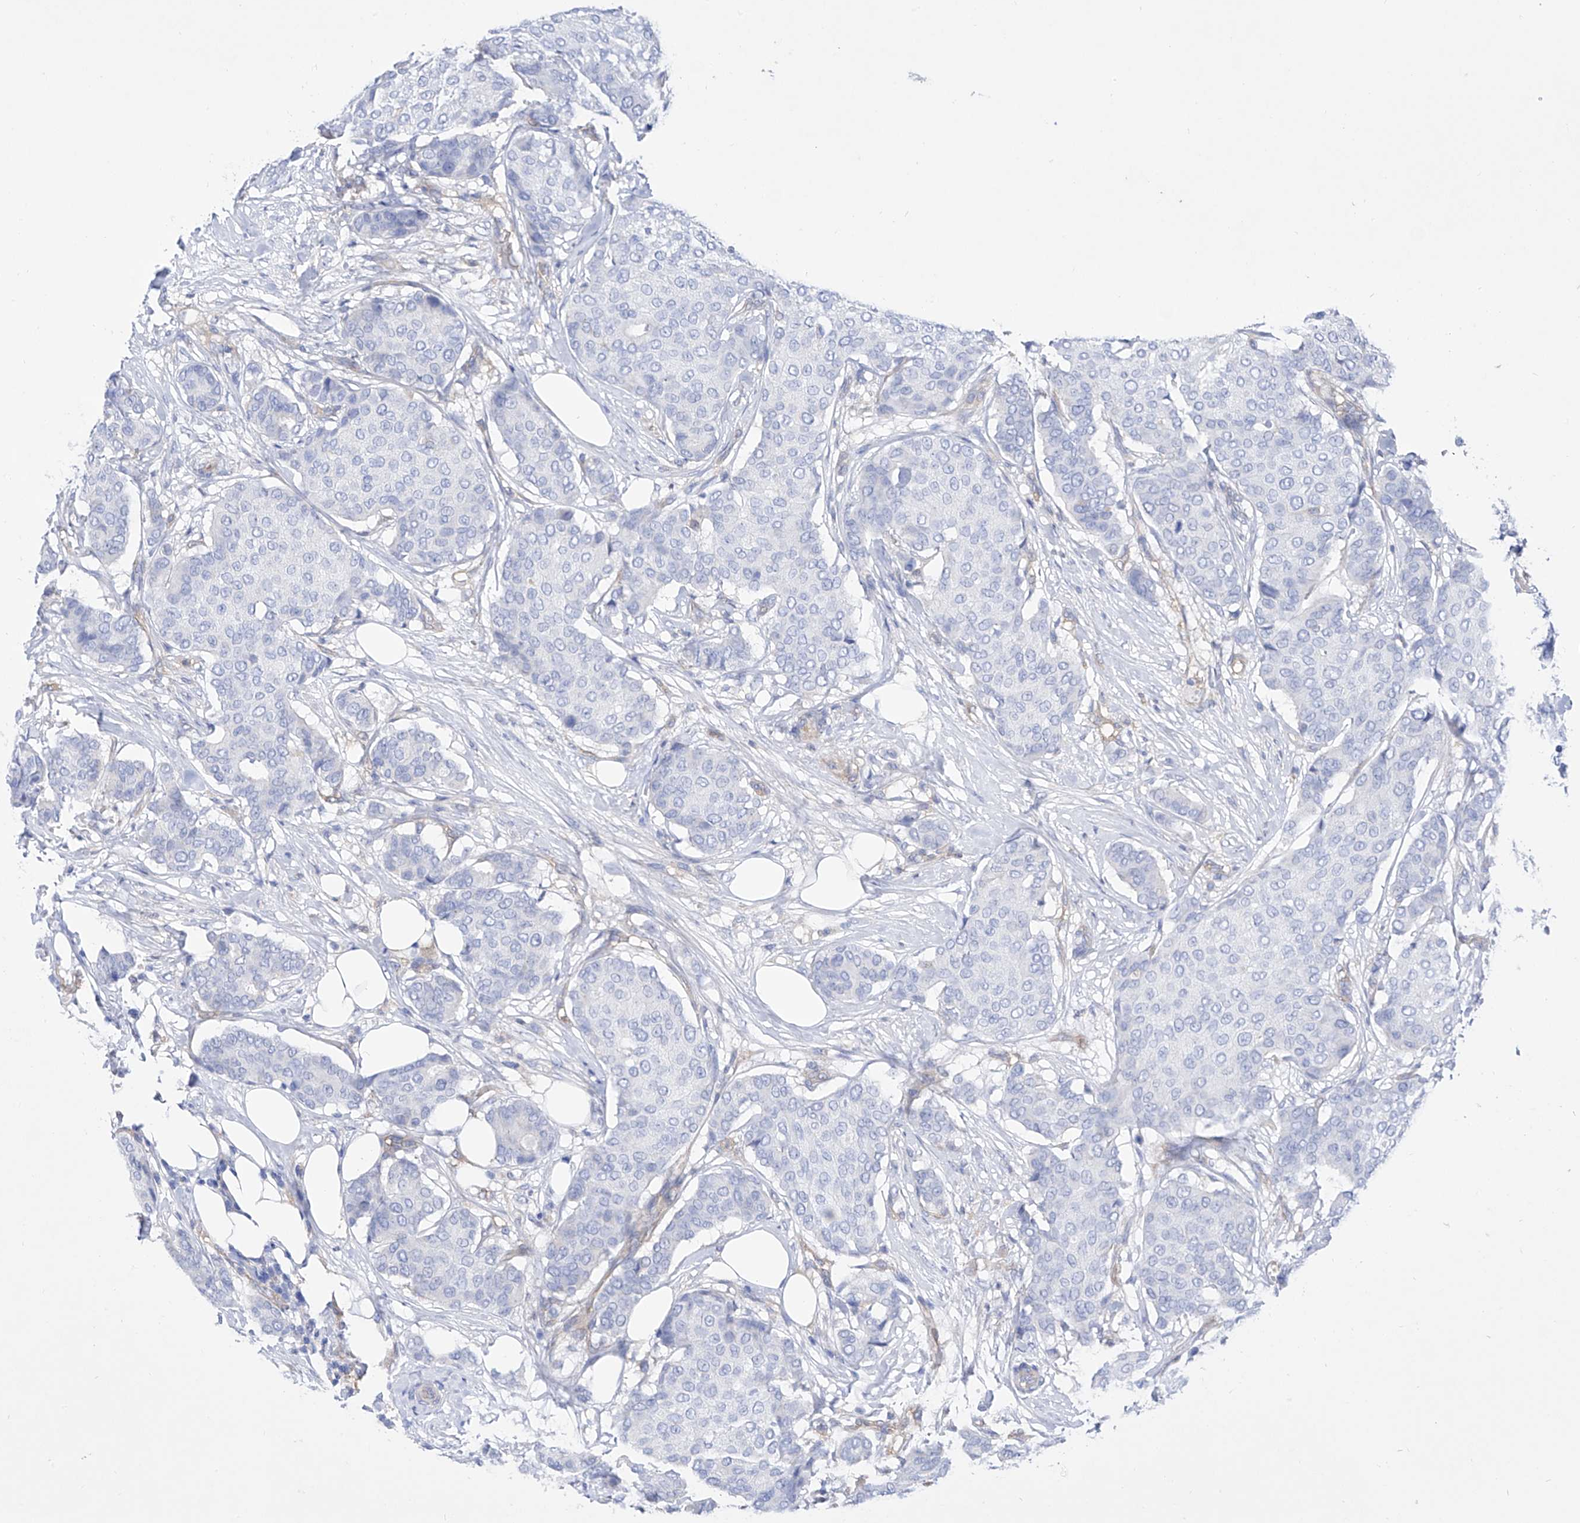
{"staining": {"intensity": "negative", "quantity": "none", "location": "none"}, "tissue": "breast cancer", "cell_type": "Tumor cells", "image_type": "cancer", "snomed": [{"axis": "morphology", "description": "Duct carcinoma"}, {"axis": "topography", "description": "Breast"}], "caption": "IHC photomicrograph of human breast infiltrating ductal carcinoma stained for a protein (brown), which displays no staining in tumor cells.", "gene": "ZNF653", "patient": {"sex": "female", "age": 75}}